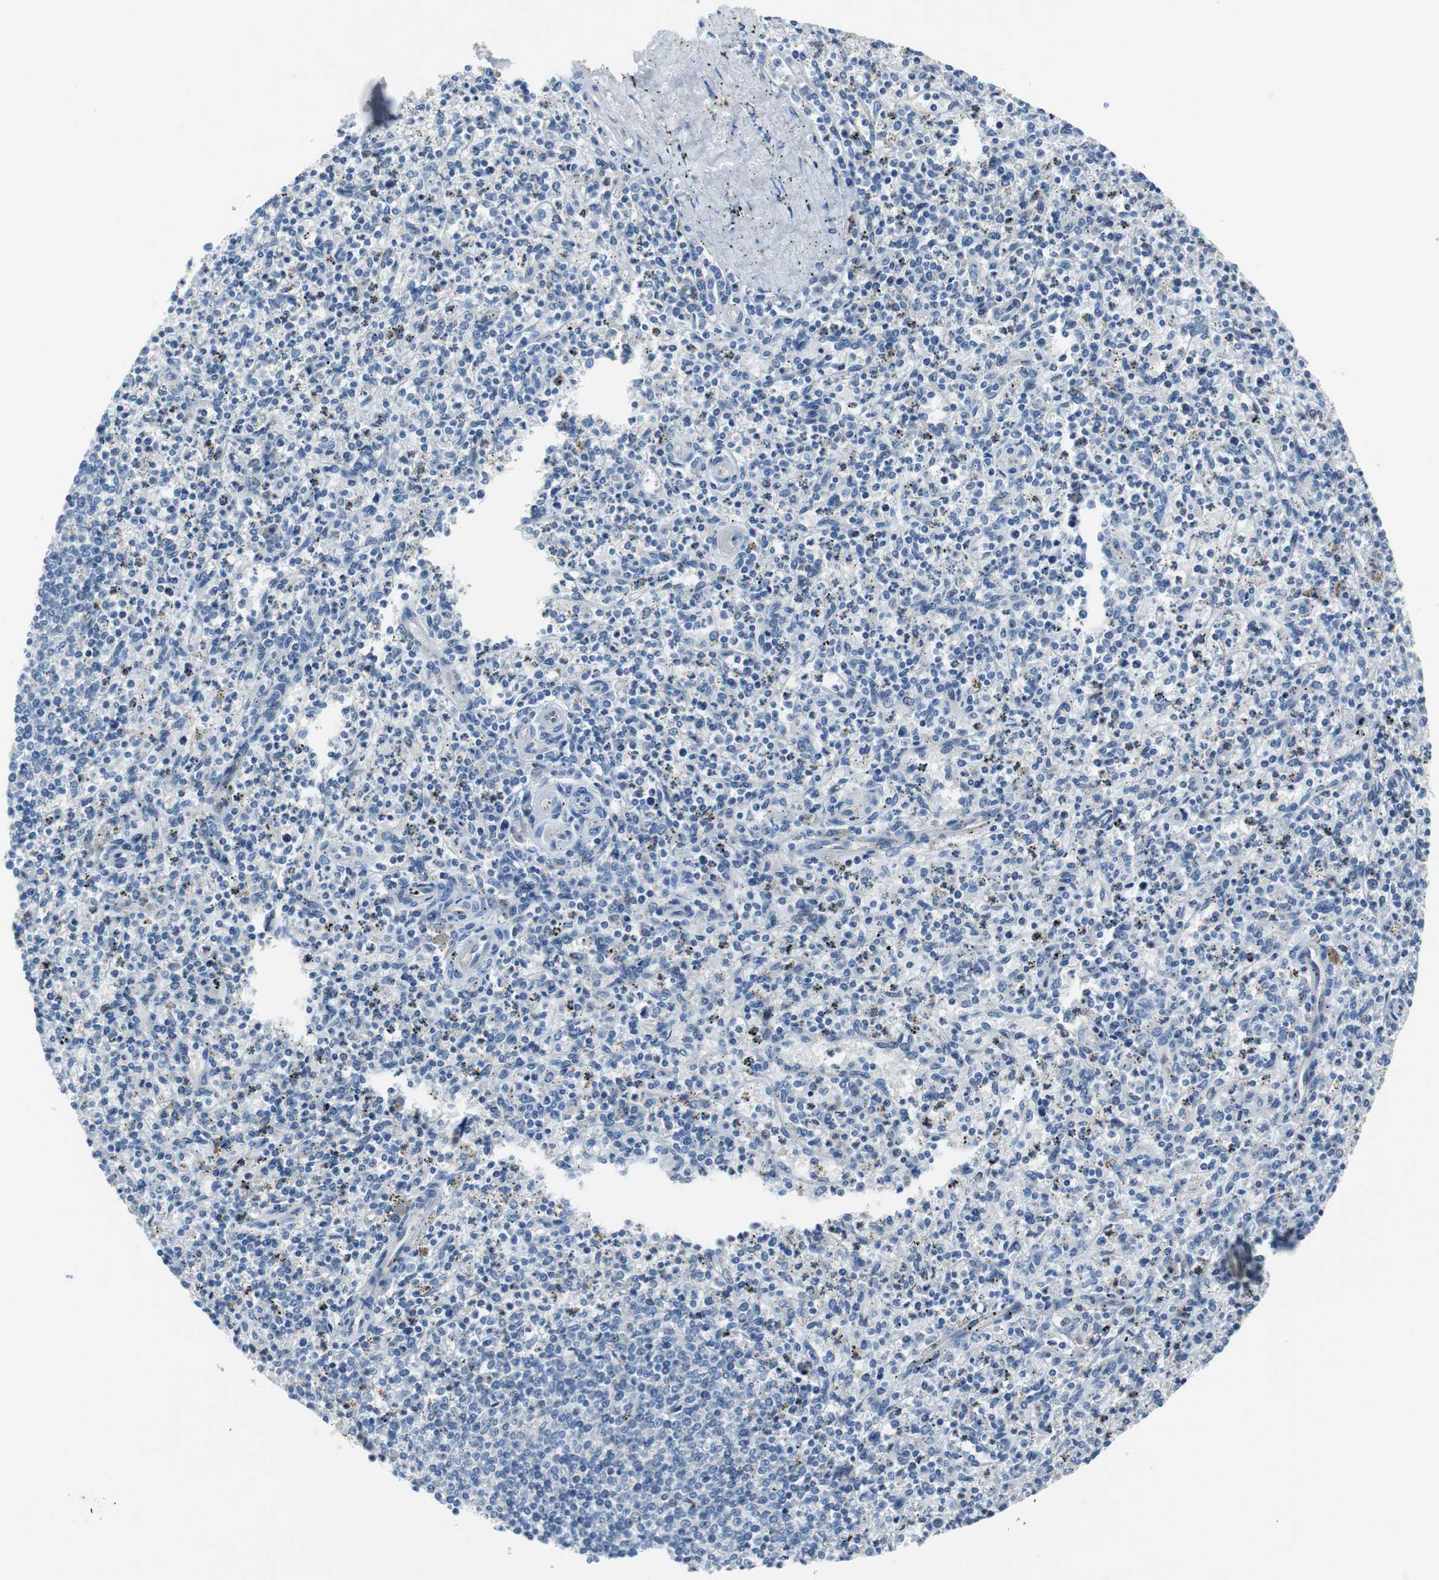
{"staining": {"intensity": "negative", "quantity": "none", "location": "none"}, "tissue": "spleen", "cell_type": "Cells in red pulp", "image_type": "normal", "snomed": [{"axis": "morphology", "description": "Normal tissue, NOS"}, {"axis": "topography", "description": "Spleen"}], "caption": "Protein analysis of unremarkable spleen shows no significant staining in cells in red pulp. (DAB (3,3'-diaminobenzidine) immunohistochemistry (IHC) visualized using brightfield microscopy, high magnification).", "gene": "EEF2K", "patient": {"sex": "male", "age": 72}}